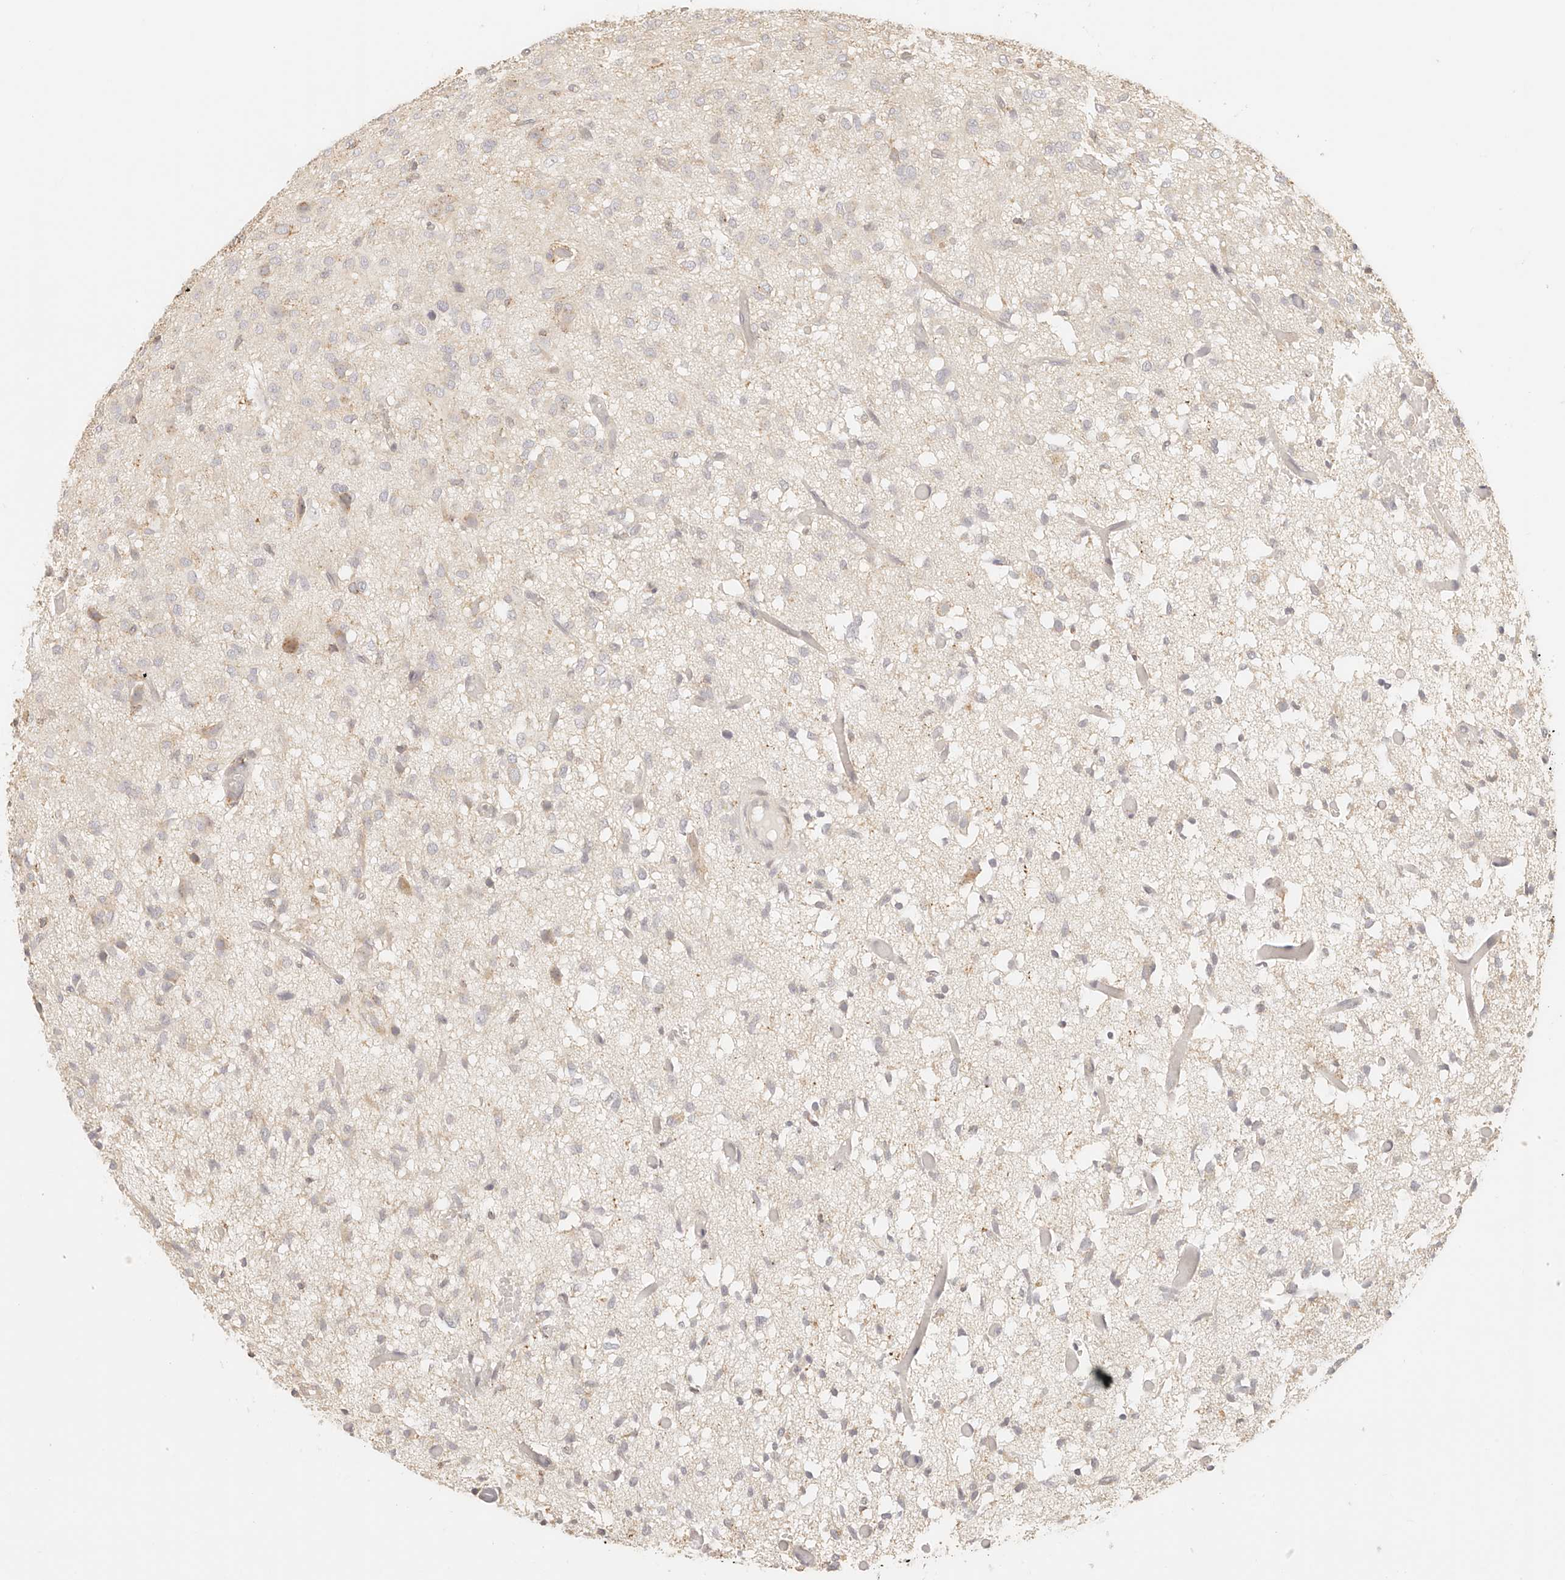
{"staining": {"intensity": "negative", "quantity": "none", "location": "none"}, "tissue": "glioma", "cell_type": "Tumor cells", "image_type": "cancer", "snomed": [{"axis": "morphology", "description": "Glioma, malignant, High grade"}, {"axis": "topography", "description": "Brain"}], "caption": "Immunohistochemistry (IHC) micrograph of malignant glioma (high-grade) stained for a protein (brown), which exhibits no expression in tumor cells.", "gene": "CNMD", "patient": {"sex": "female", "age": 59}}